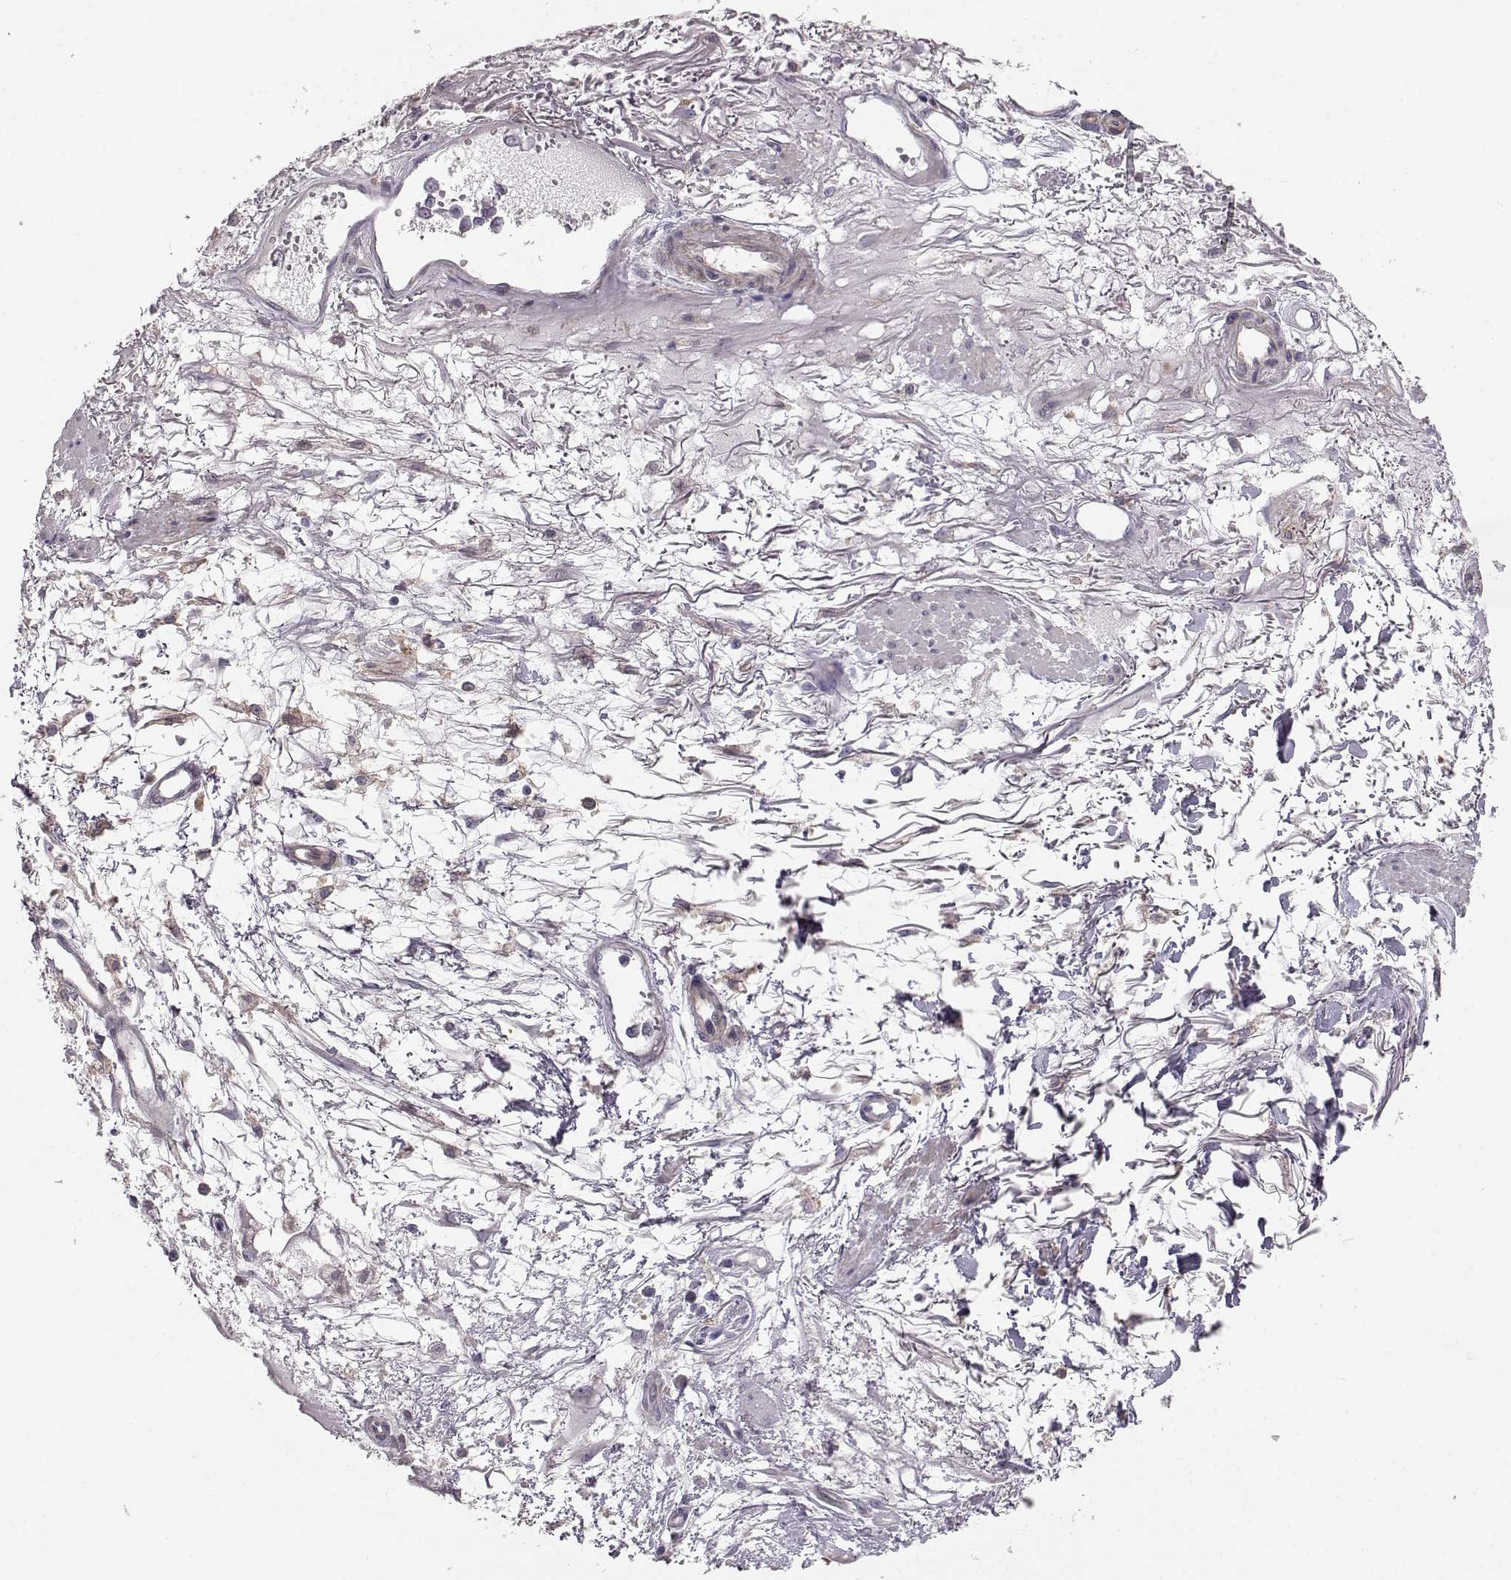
{"staining": {"intensity": "negative", "quantity": "none", "location": "none"}, "tissue": "melanoma", "cell_type": "Tumor cells", "image_type": "cancer", "snomed": [{"axis": "morphology", "description": "Malignant melanoma, NOS"}, {"axis": "topography", "description": "Skin"}], "caption": "This is a photomicrograph of immunohistochemistry (IHC) staining of malignant melanoma, which shows no expression in tumor cells. Nuclei are stained in blue.", "gene": "GPR50", "patient": {"sex": "female", "age": 95}}